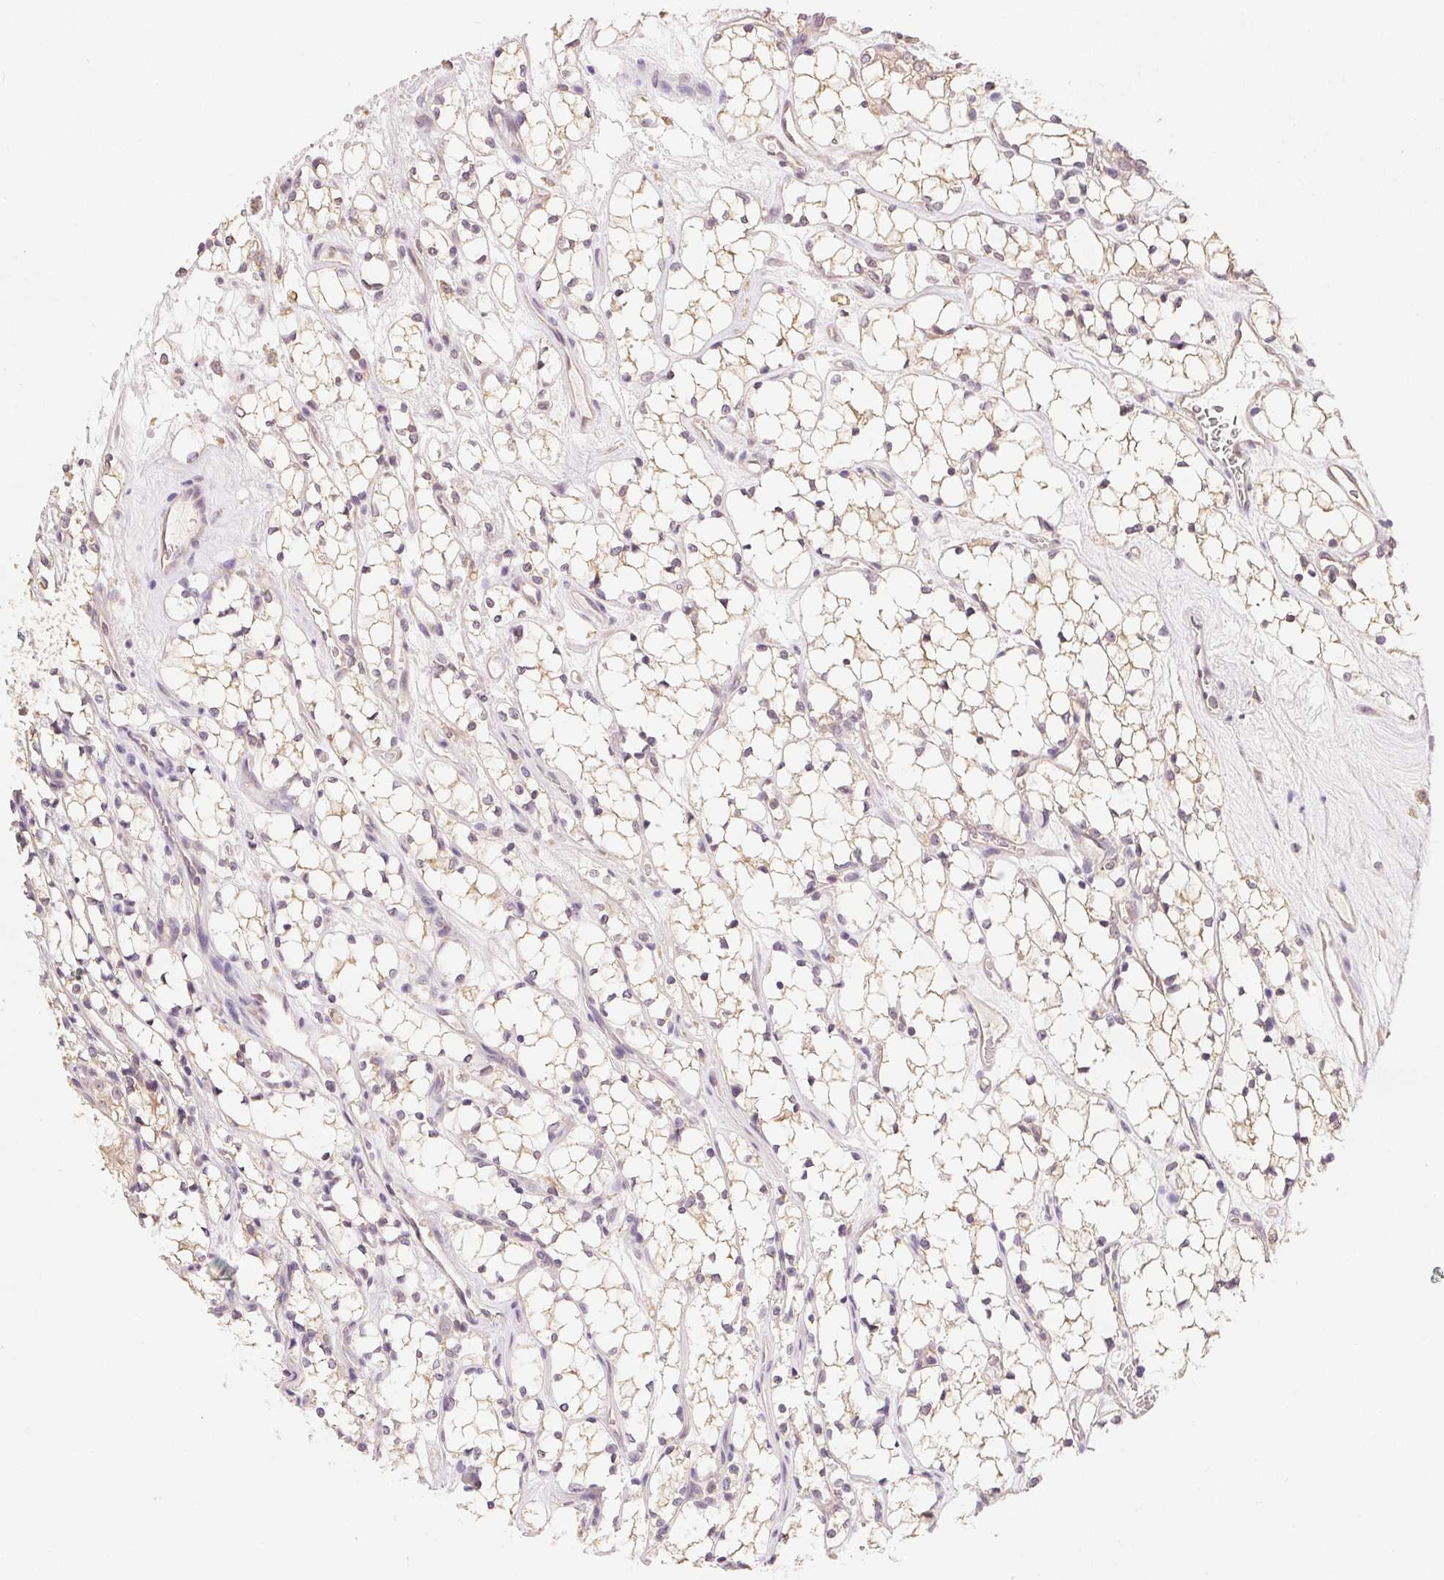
{"staining": {"intensity": "weak", "quantity": "<25%", "location": "cytoplasmic/membranous"}, "tissue": "renal cancer", "cell_type": "Tumor cells", "image_type": "cancer", "snomed": [{"axis": "morphology", "description": "Adenocarcinoma, NOS"}, {"axis": "topography", "description": "Kidney"}], "caption": "Immunohistochemistry of adenocarcinoma (renal) shows no staining in tumor cells. Brightfield microscopy of IHC stained with DAB (brown) and hematoxylin (blue), captured at high magnification.", "gene": "SEZ6L2", "patient": {"sex": "female", "age": 69}}